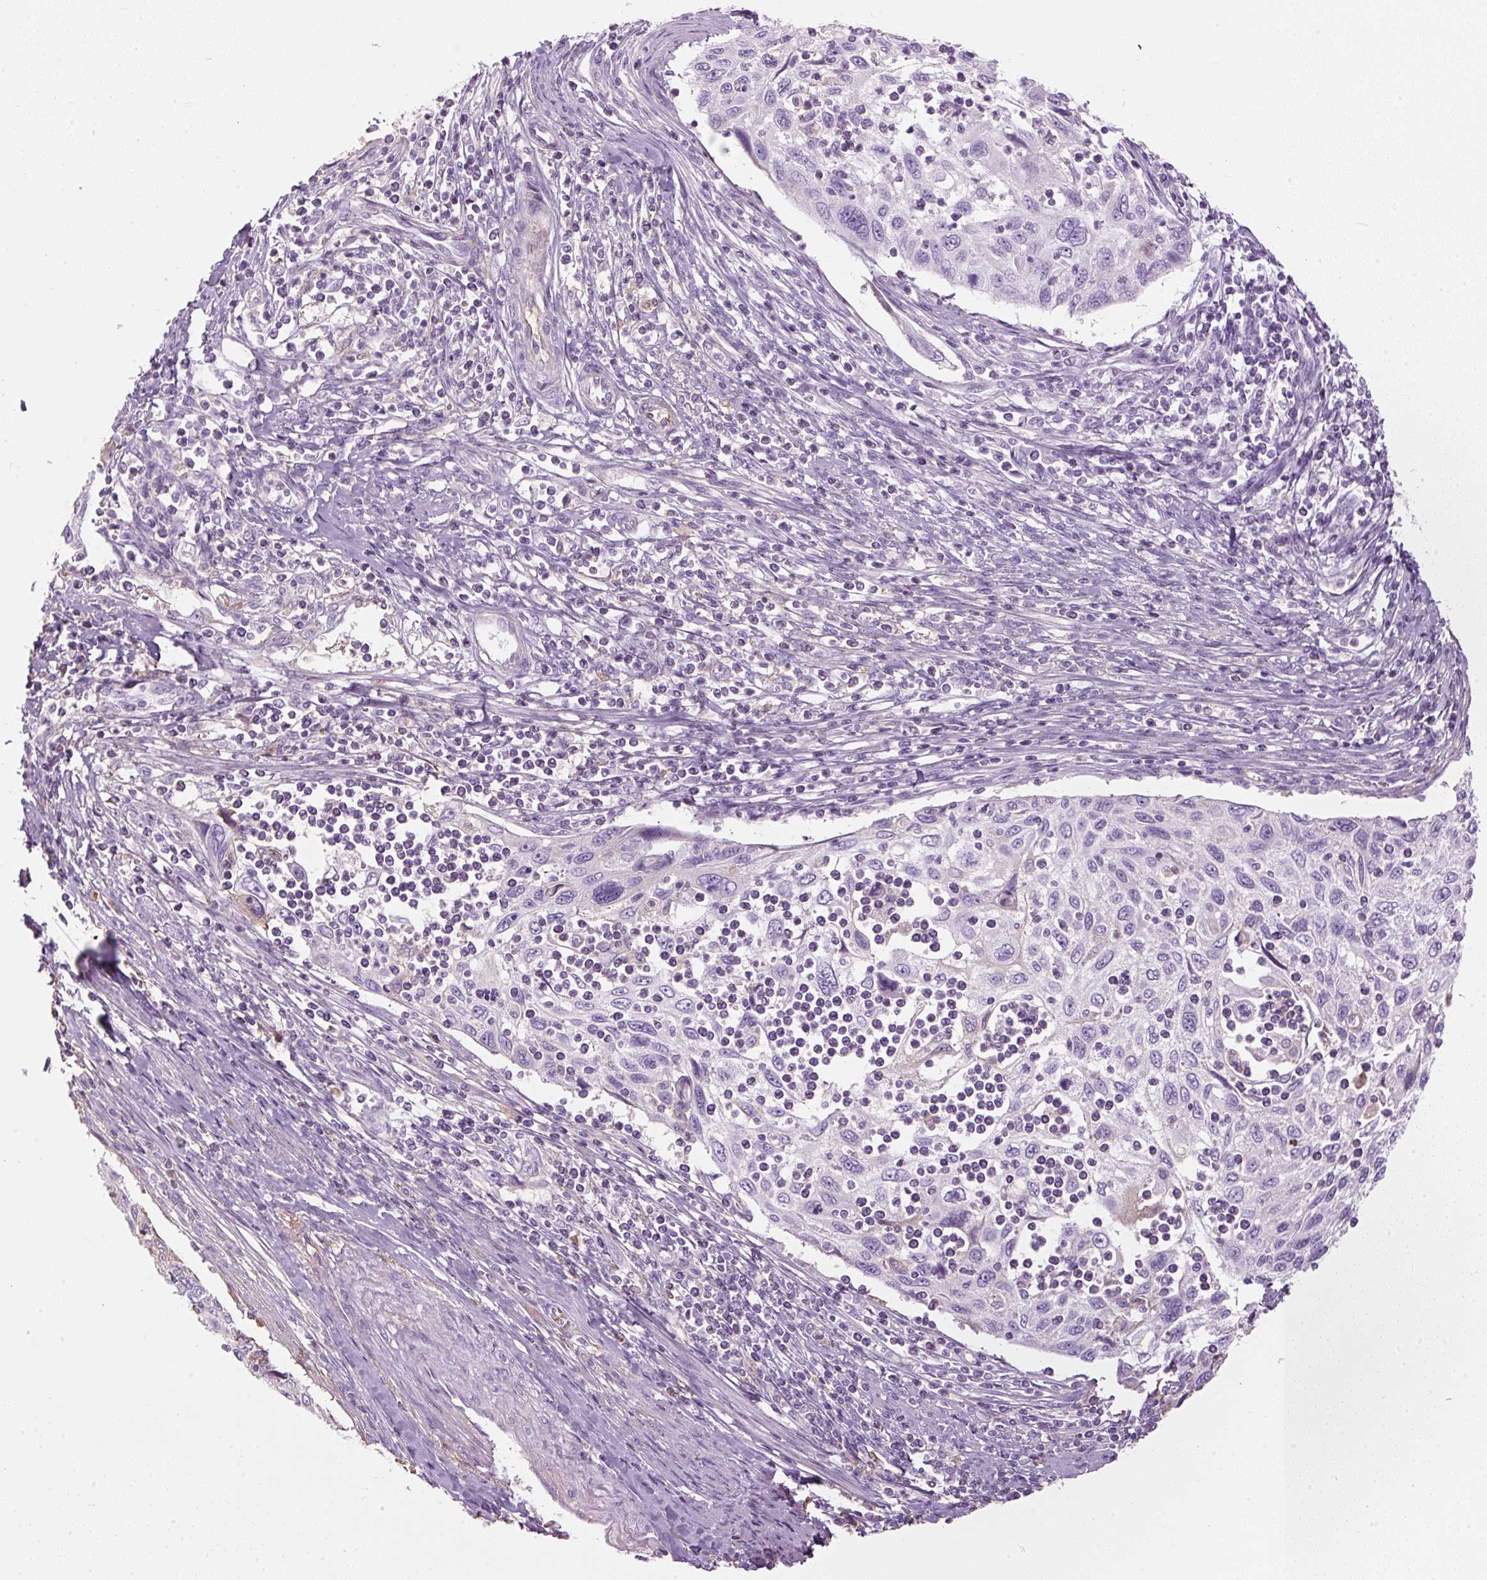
{"staining": {"intensity": "negative", "quantity": "none", "location": "none"}, "tissue": "cervical cancer", "cell_type": "Tumor cells", "image_type": "cancer", "snomed": [{"axis": "morphology", "description": "Squamous cell carcinoma, NOS"}, {"axis": "topography", "description": "Cervix"}], "caption": "This is a histopathology image of immunohistochemistry staining of cervical squamous cell carcinoma, which shows no positivity in tumor cells.", "gene": "APOA1", "patient": {"sex": "female", "age": 70}}